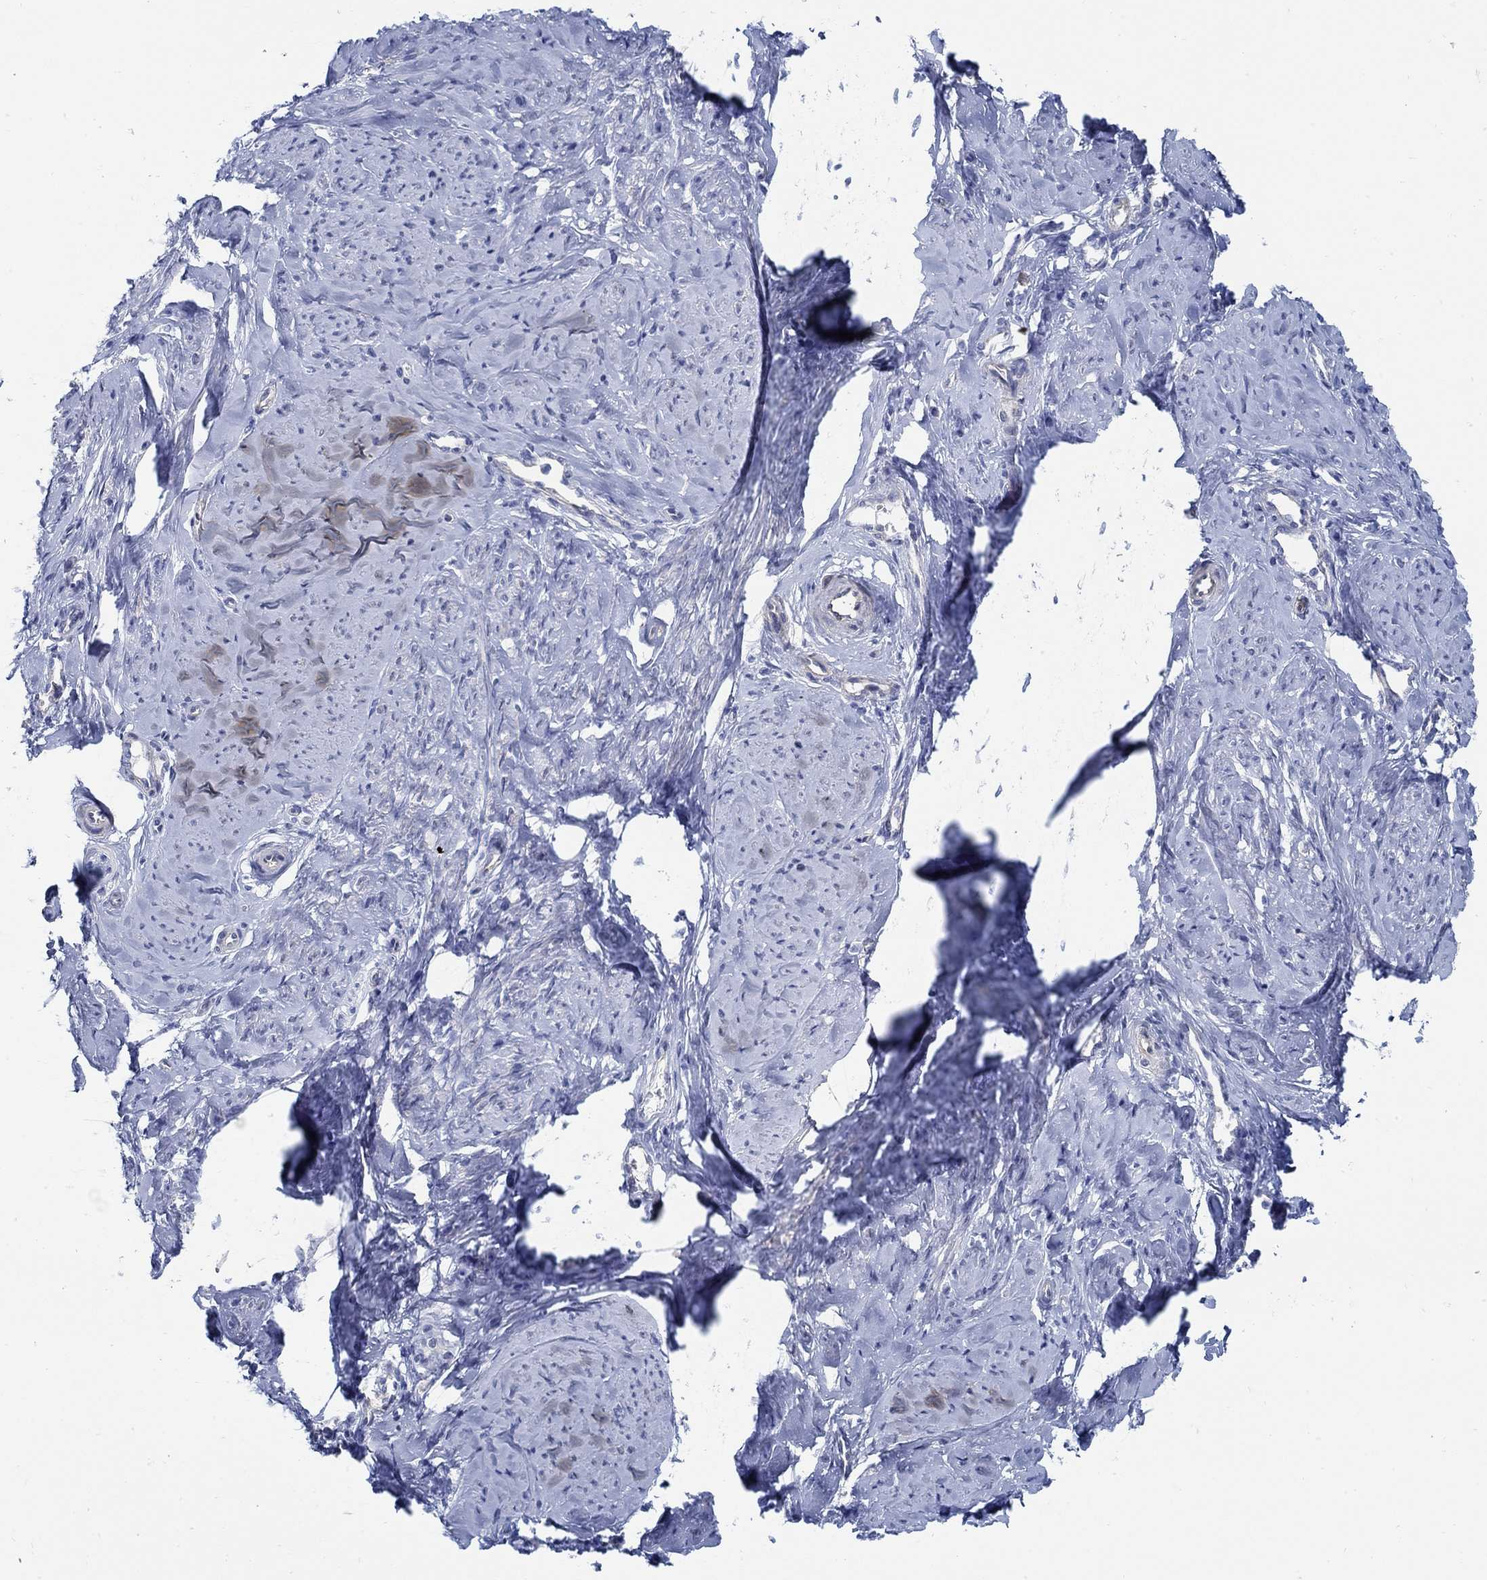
{"staining": {"intensity": "negative", "quantity": "none", "location": "none"}, "tissue": "smooth muscle", "cell_type": "Smooth muscle cells", "image_type": "normal", "snomed": [{"axis": "morphology", "description": "Normal tissue, NOS"}, {"axis": "topography", "description": "Smooth muscle"}], "caption": "Immunohistochemistry image of unremarkable human smooth muscle stained for a protein (brown), which demonstrates no expression in smooth muscle cells. (Stains: DAB immunohistochemistry with hematoxylin counter stain, Microscopy: brightfield microscopy at high magnification).", "gene": "C15orf39", "patient": {"sex": "female", "age": 48}}